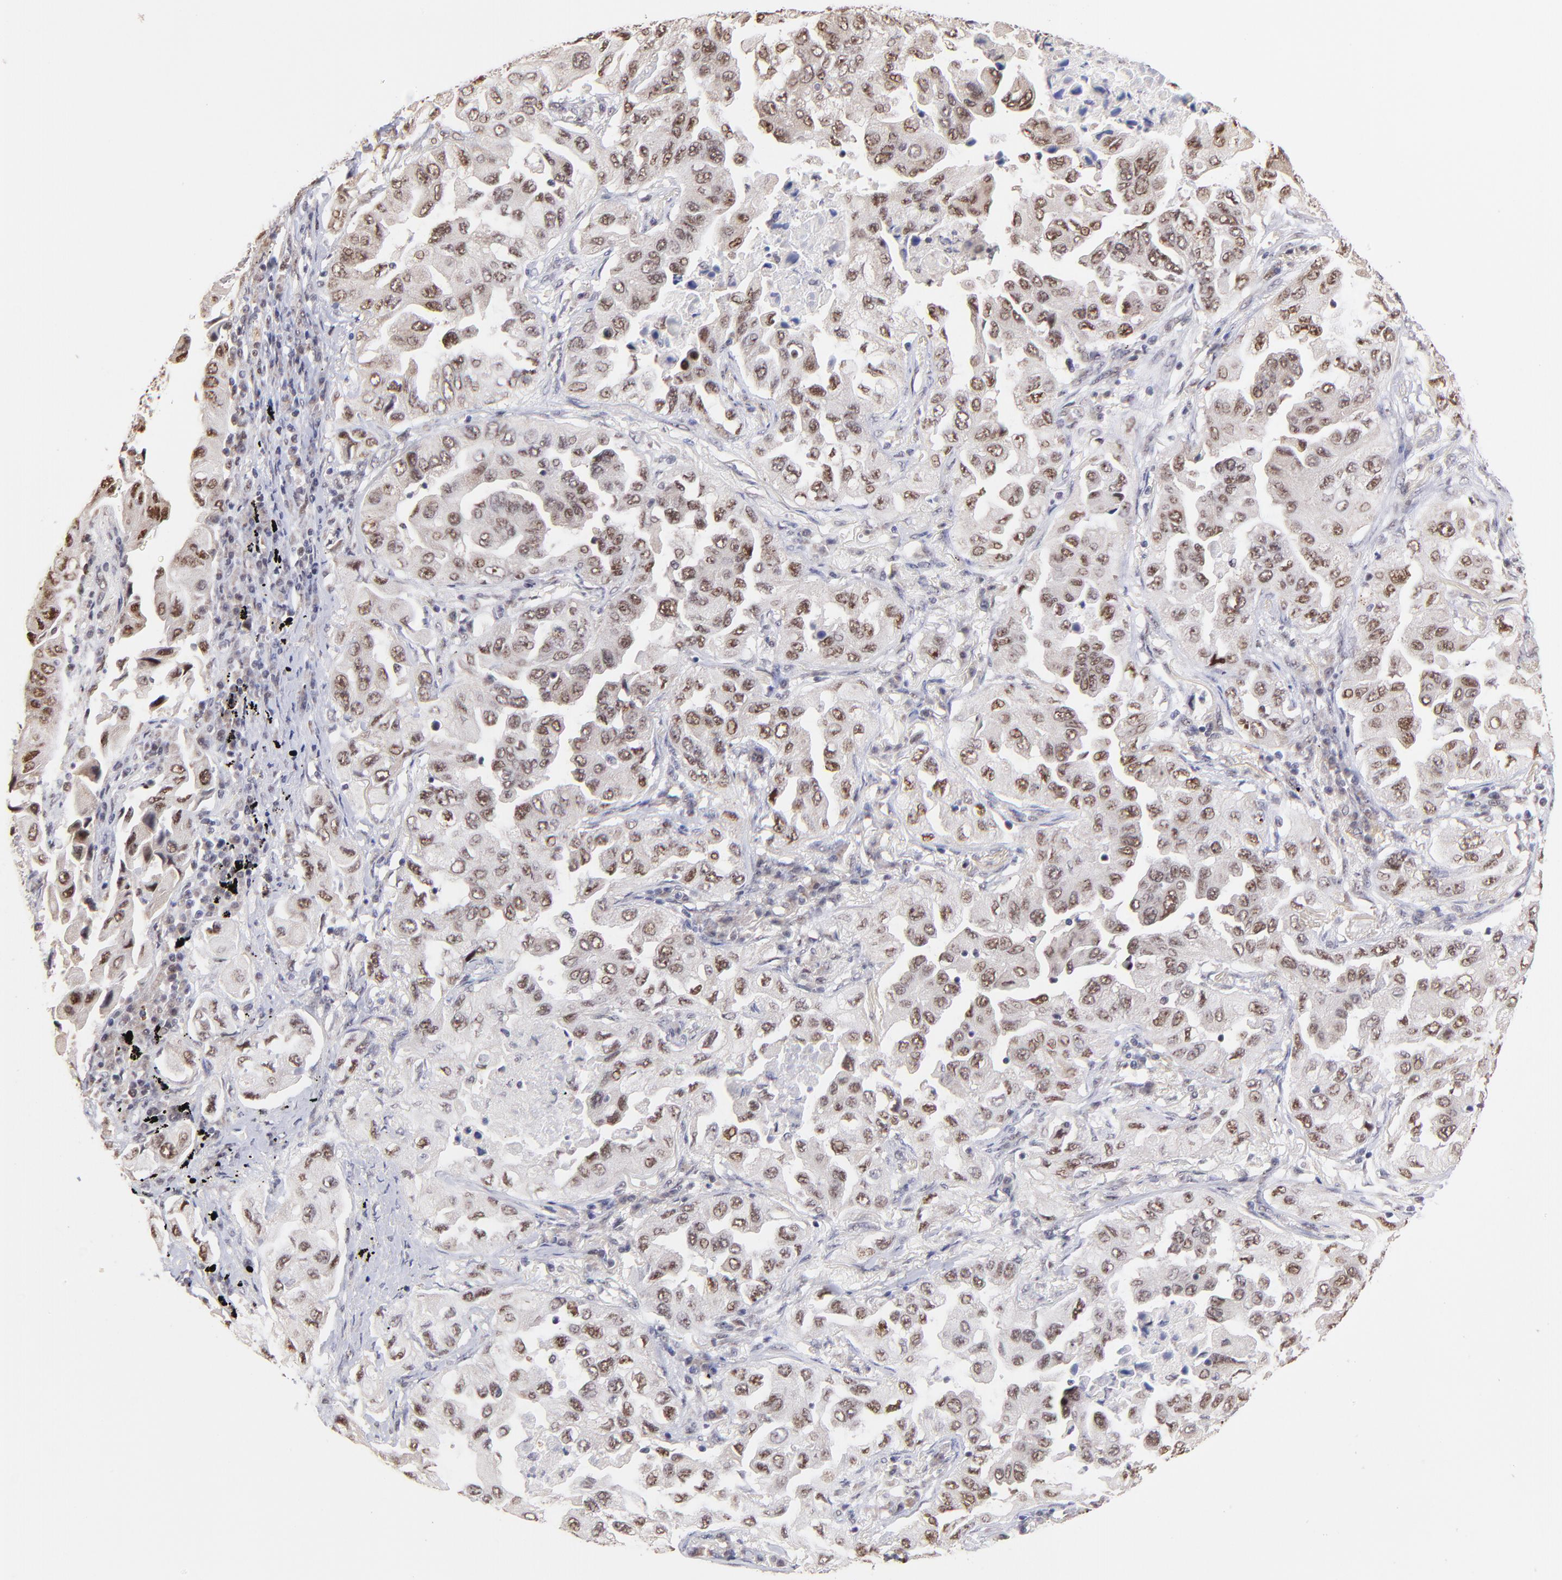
{"staining": {"intensity": "weak", "quantity": ">75%", "location": "nuclear"}, "tissue": "lung cancer", "cell_type": "Tumor cells", "image_type": "cancer", "snomed": [{"axis": "morphology", "description": "Adenocarcinoma, NOS"}, {"axis": "topography", "description": "Lung"}], "caption": "Immunohistochemistry (IHC) (DAB (3,3'-diaminobenzidine)) staining of lung cancer shows weak nuclear protein expression in about >75% of tumor cells.", "gene": "ZNF670", "patient": {"sex": "female", "age": 65}}